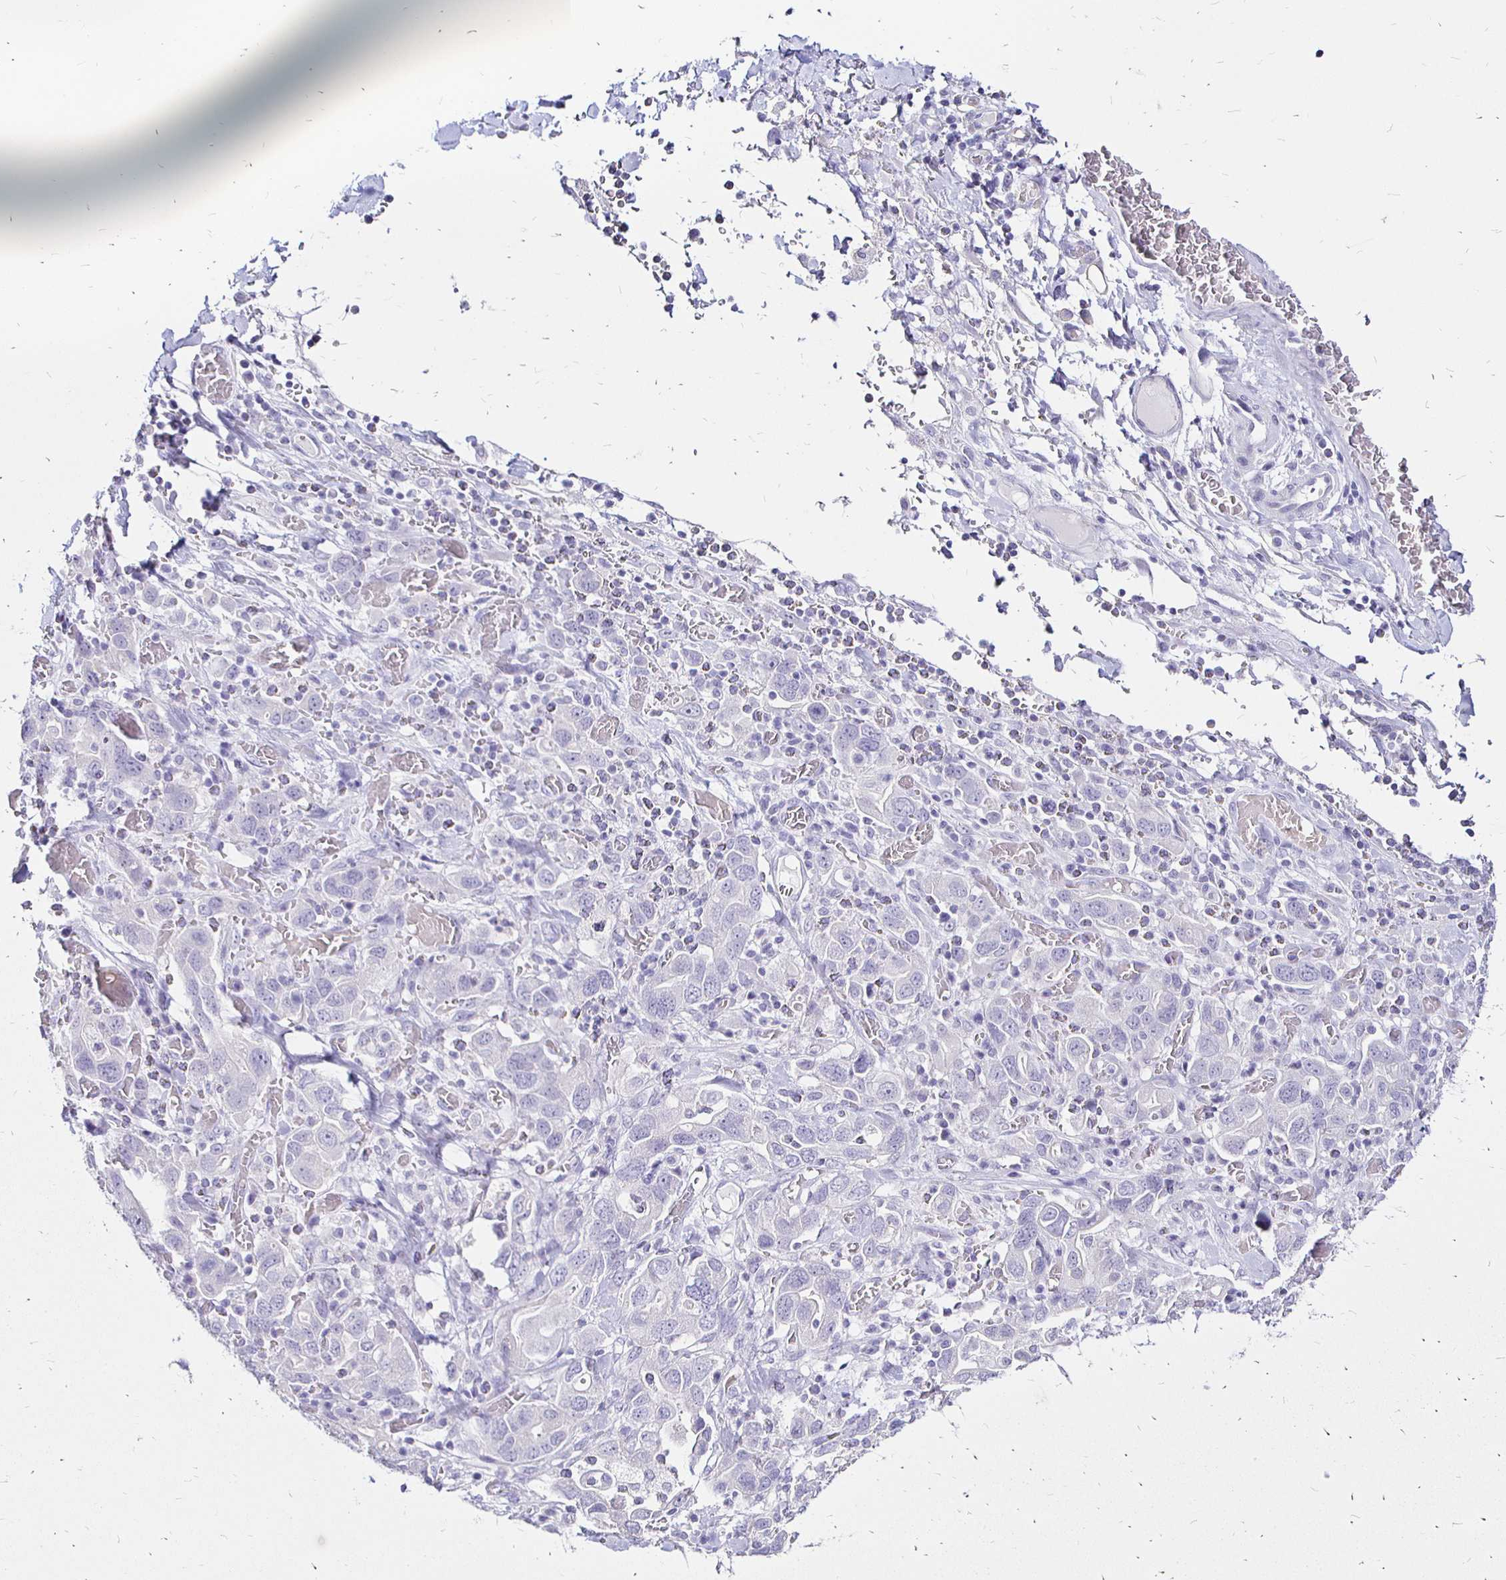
{"staining": {"intensity": "negative", "quantity": "none", "location": "none"}, "tissue": "stomach cancer", "cell_type": "Tumor cells", "image_type": "cancer", "snomed": [{"axis": "morphology", "description": "Adenocarcinoma, NOS"}, {"axis": "topography", "description": "Stomach, upper"}, {"axis": "topography", "description": "Stomach"}], "caption": "Tumor cells are negative for protein expression in human stomach adenocarcinoma.", "gene": "IRGC", "patient": {"sex": "male", "age": 62}}